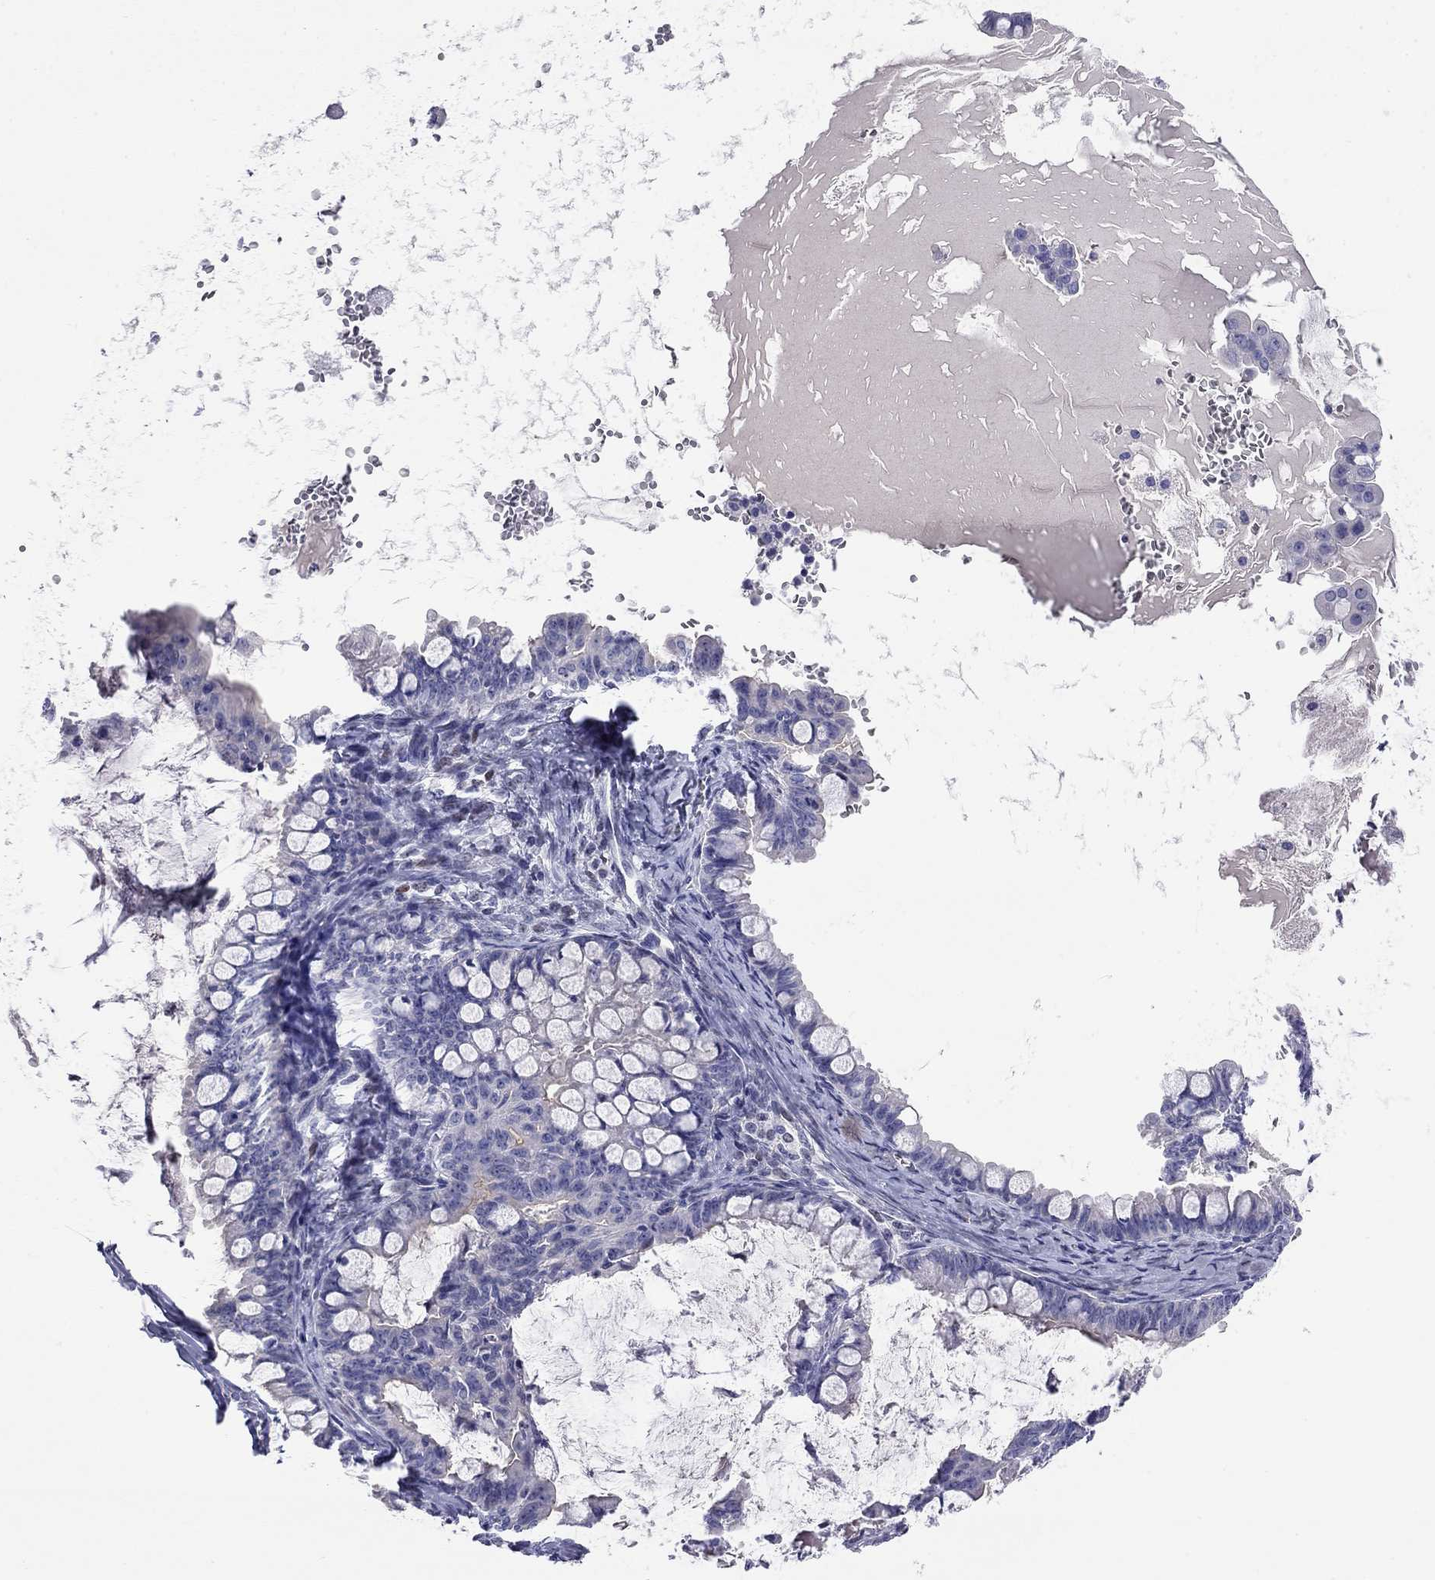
{"staining": {"intensity": "negative", "quantity": "none", "location": "none"}, "tissue": "ovarian cancer", "cell_type": "Tumor cells", "image_type": "cancer", "snomed": [{"axis": "morphology", "description": "Cystadenocarcinoma, mucinous, NOS"}, {"axis": "topography", "description": "Ovary"}], "caption": "This image is of ovarian mucinous cystadenocarcinoma stained with immunohistochemistry (IHC) to label a protein in brown with the nuclei are counter-stained blue. There is no expression in tumor cells. (DAB immunohistochemistry (IHC) visualized using brightfield microscopy, high magnification).", "gene": "CMYA5", "patient": {"sex": "female", "age": 63}}